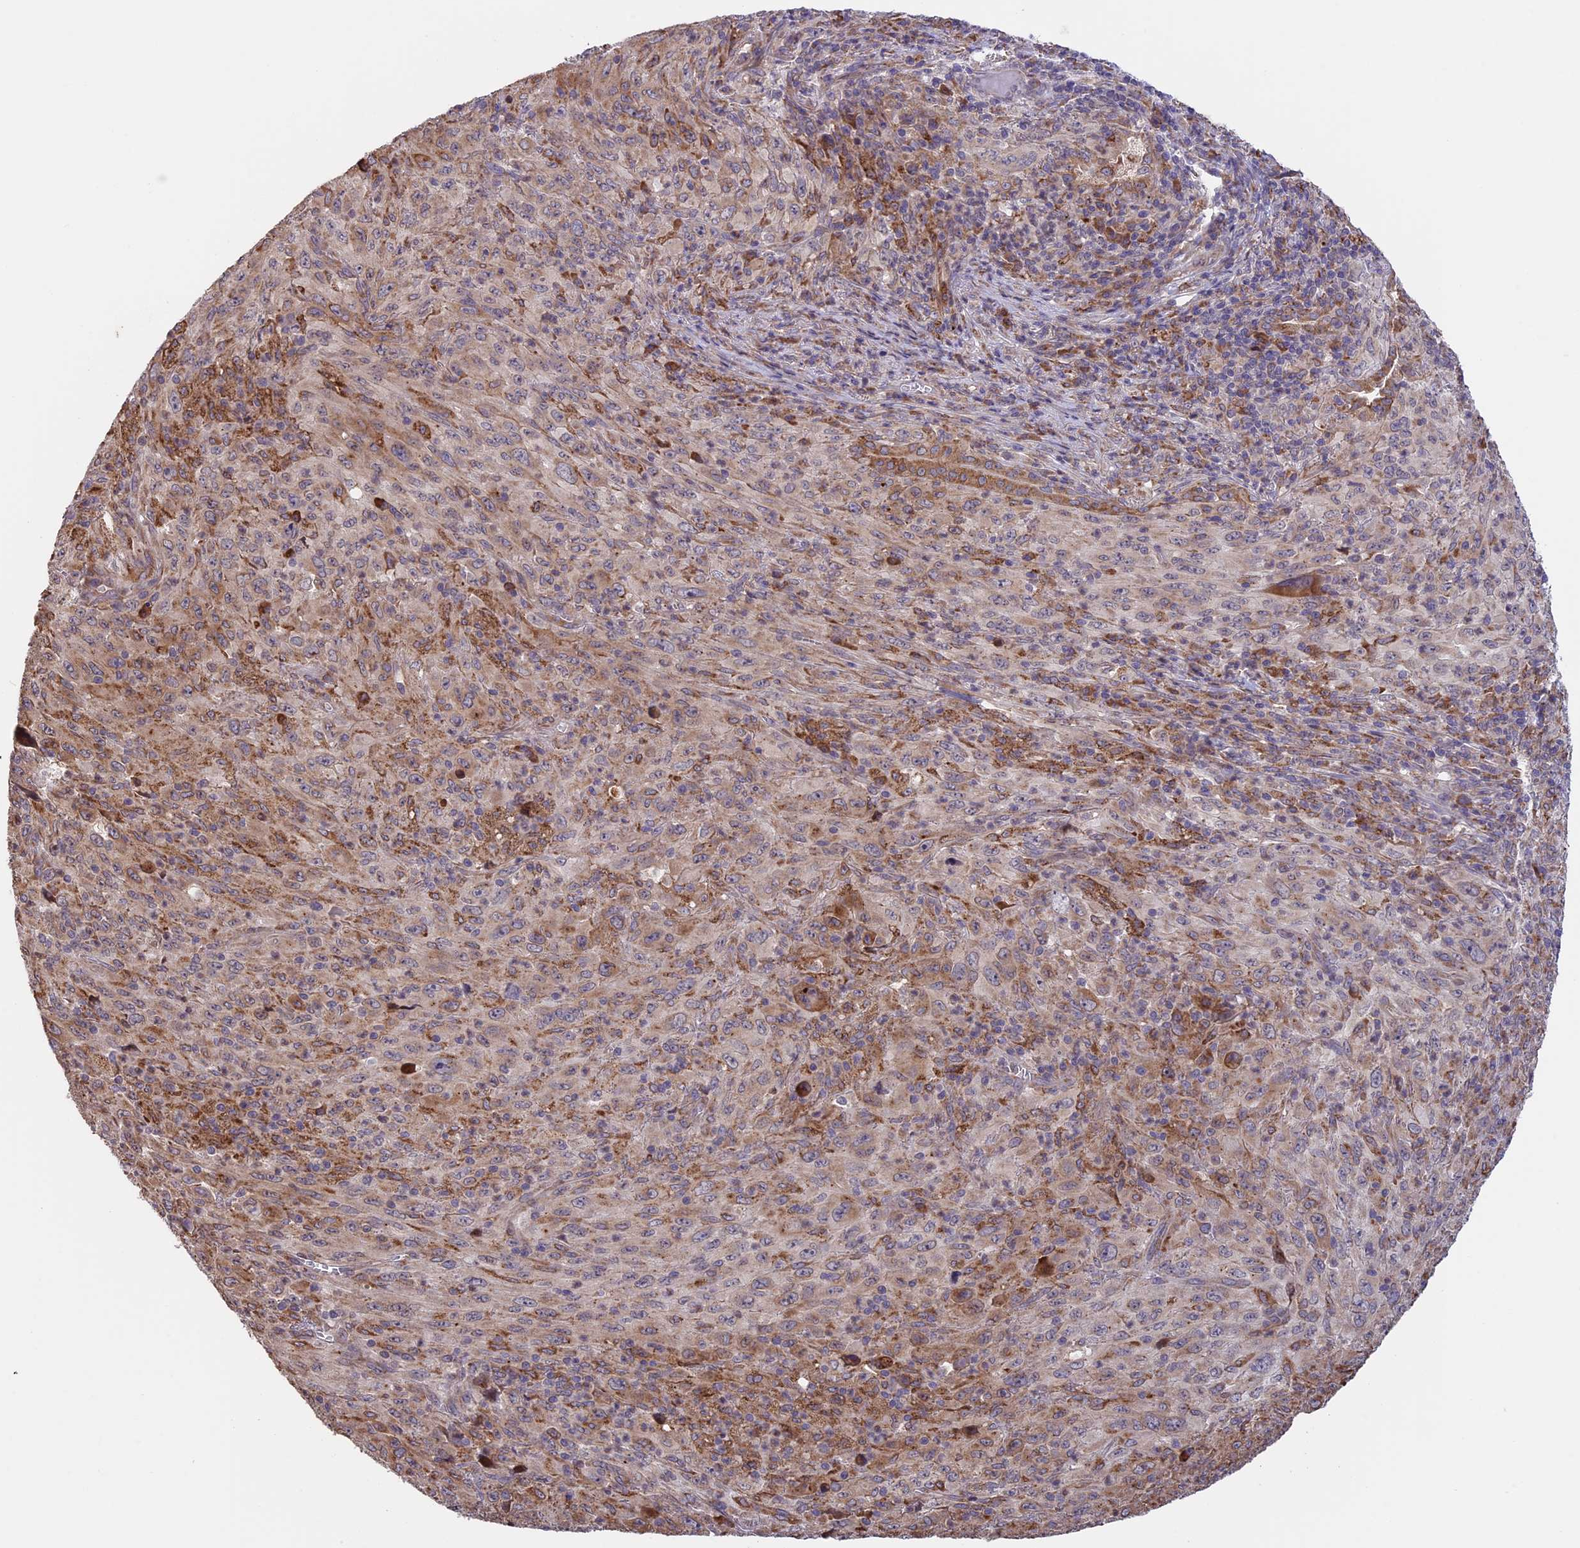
{"staining": {"intensity": "moderate", "quantity": "25%-75%", "location": "cytoplasmic/membranous"}, "tissue": "melanoma", "cell_type": "Tumor cells", "image_type": "cancer", "snomed": [{"axis": "morphology", "description": "Malignant melanoma, Metastatic site"}, {"axis": "topography", "description": "Skin"}], "caption": "Moderate cytoplasmic/membranous expression is appreciated in approximately 25%-75% of tumor cells in melanoma. (DAB IHC, brown staining for protein, blue staining for nuclei).", "gene": "DMRTA2", "patient": {"sex": "female", "age": 56}}